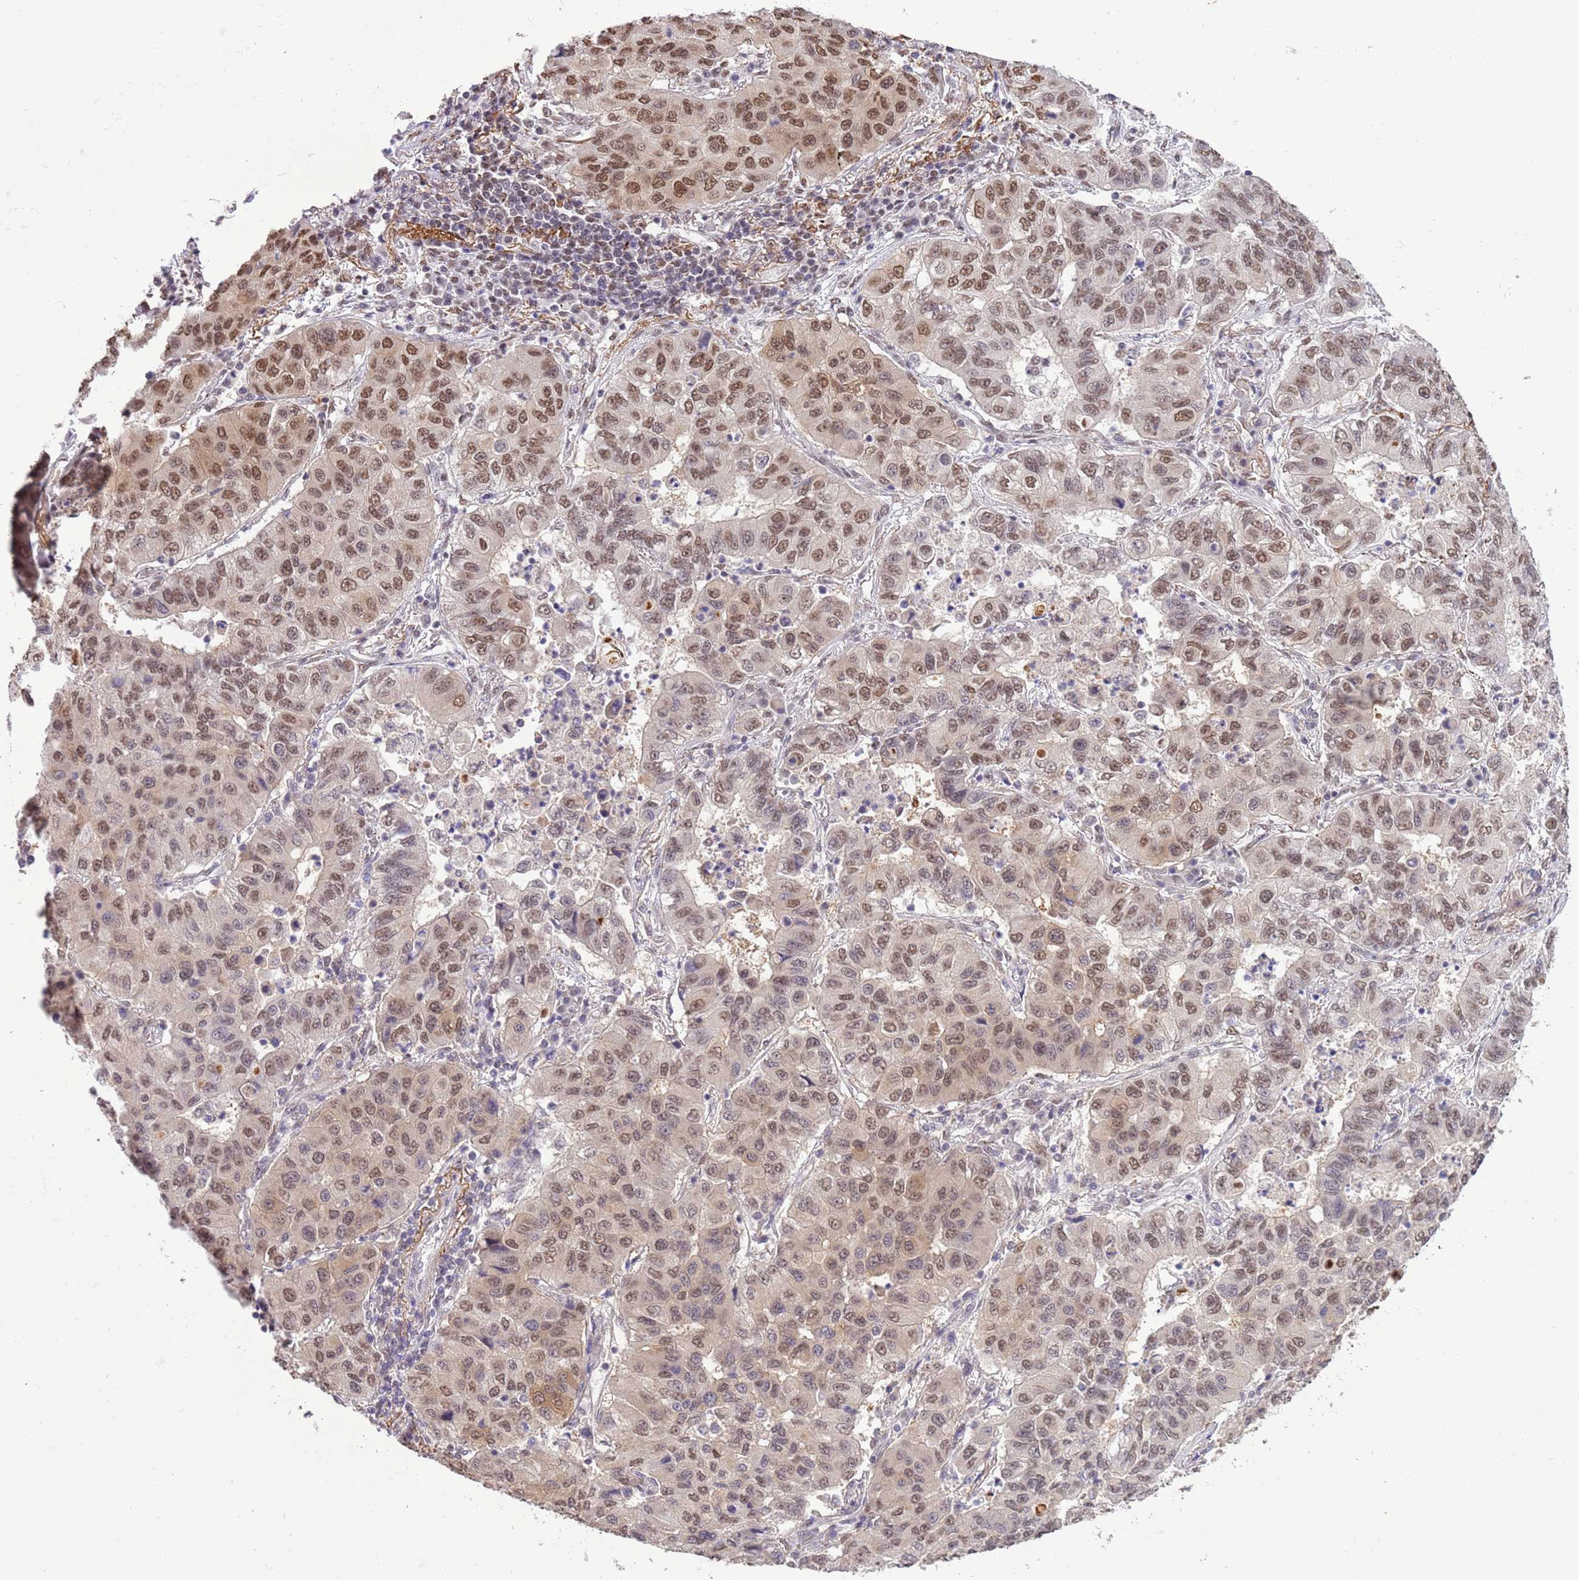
{"staining": {"intensity": "moderate", "quantity": ">75%", "location": "nuclear"}, "tissue": "lung cancer", "cell_type": "Tumor cells", "image_type": "cancer", "snomed": [{"axis": "morphology", "description": "Squamous cell carcinoma, NOS"}, {"axis": "topography", "description": "Lung"}], "caption": "Squamous cell carcinoma (lung) was stained to show a protein in brown. There is medium levels of moderate nuclear expression in approximately >75% of tumor cells.", "gene": "TRIM32", "patient": {"sex": "male", "age": 74}}